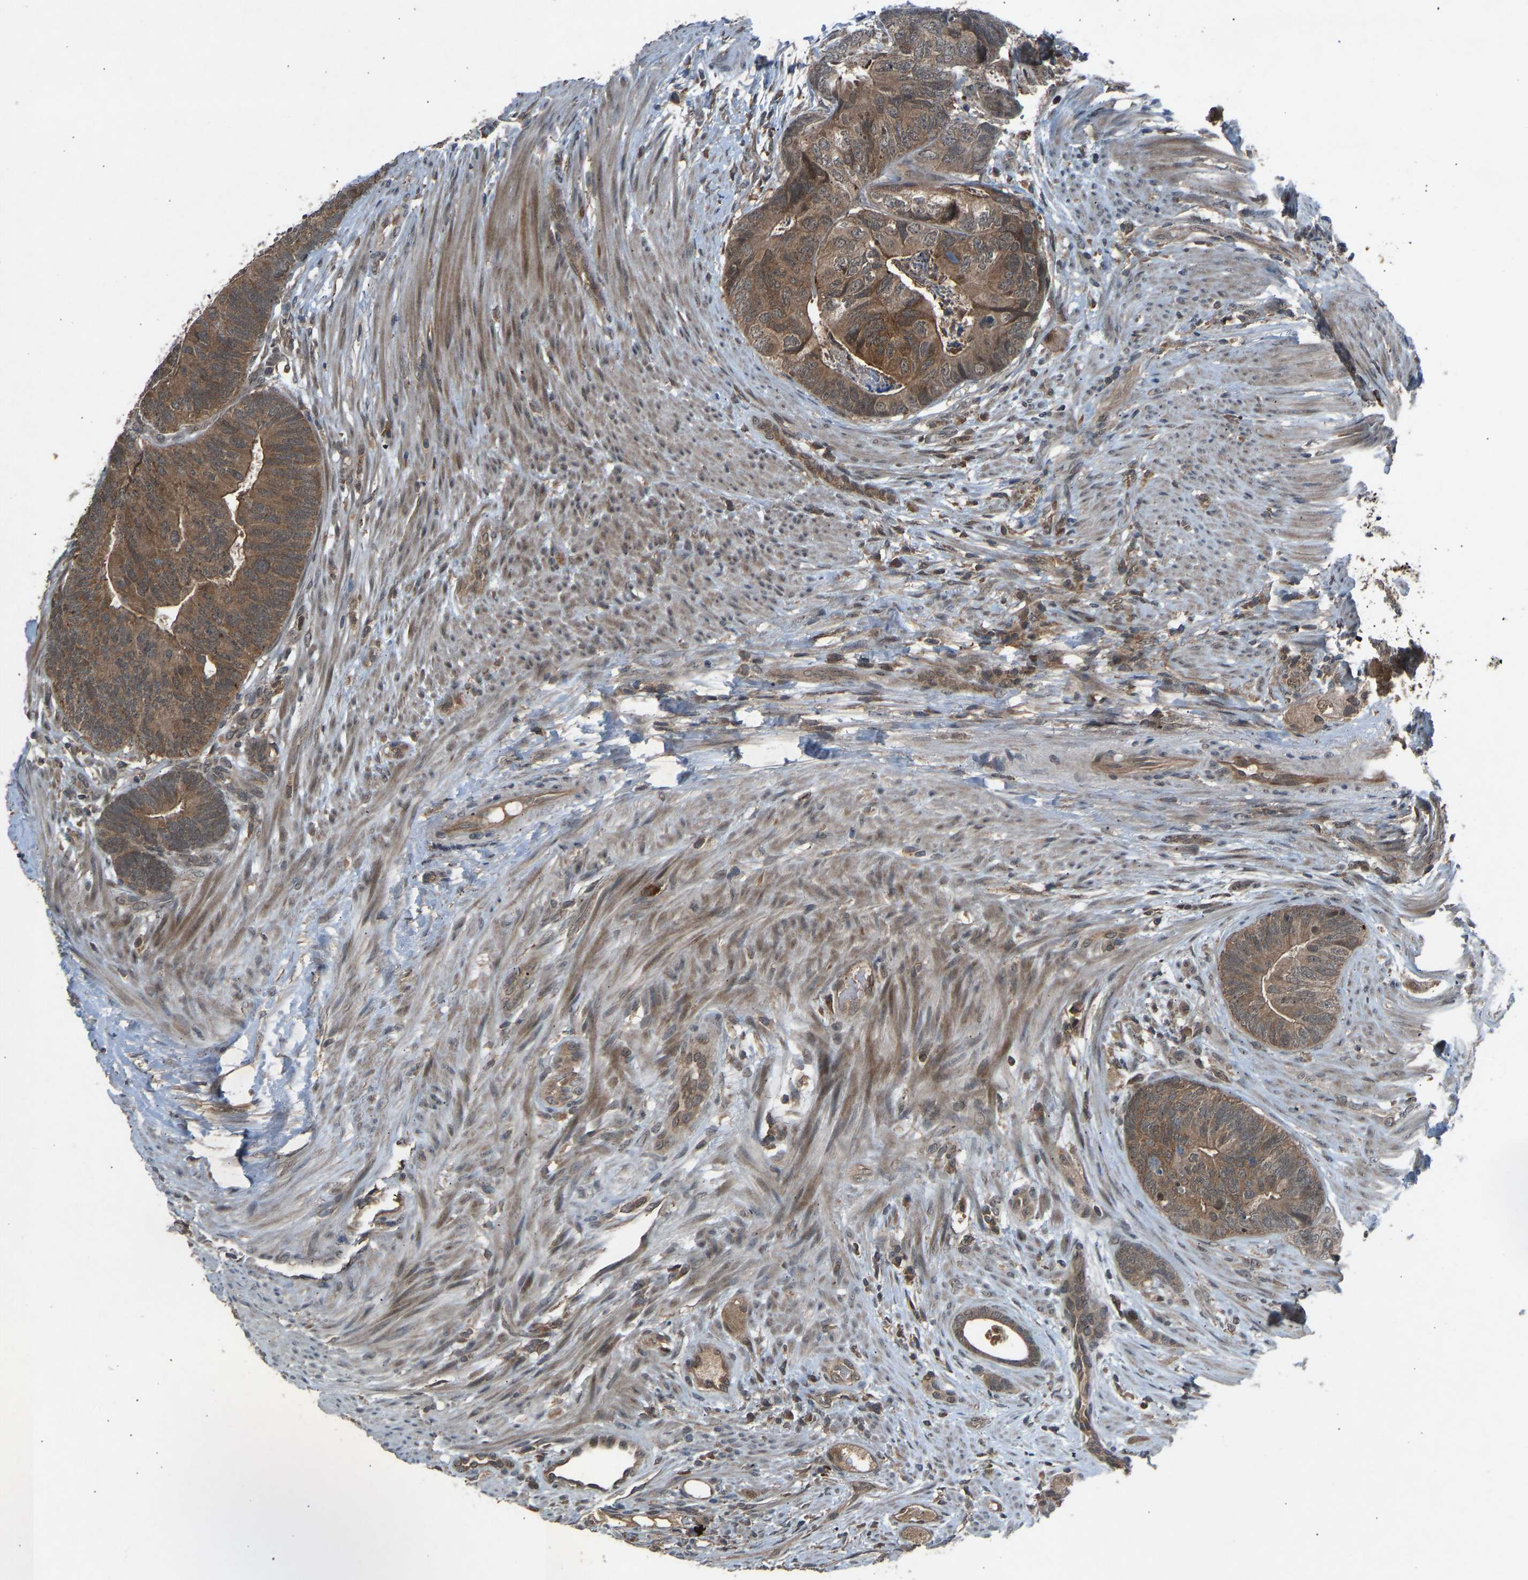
{"staining": {"intensity": "moderate", "quantity": ">75%", "location": "cytoplasmic/membranous"}, "tissue": "colorectal cancer", "cell_type": "Tumor cells", "image_type": "cancer", "snomed": [{"axis": "morphology", "description": "Adenocarcinoma, NOS"}, {"axis": "topography", "description": "Colon"}], "caption": "Tumor cells display moderate cytoplasmic/membranous expression in about >75% of cells in colorectal cancer.", "gene": "SLC43A1", "patient": {"sex": "female", "age": 67}}